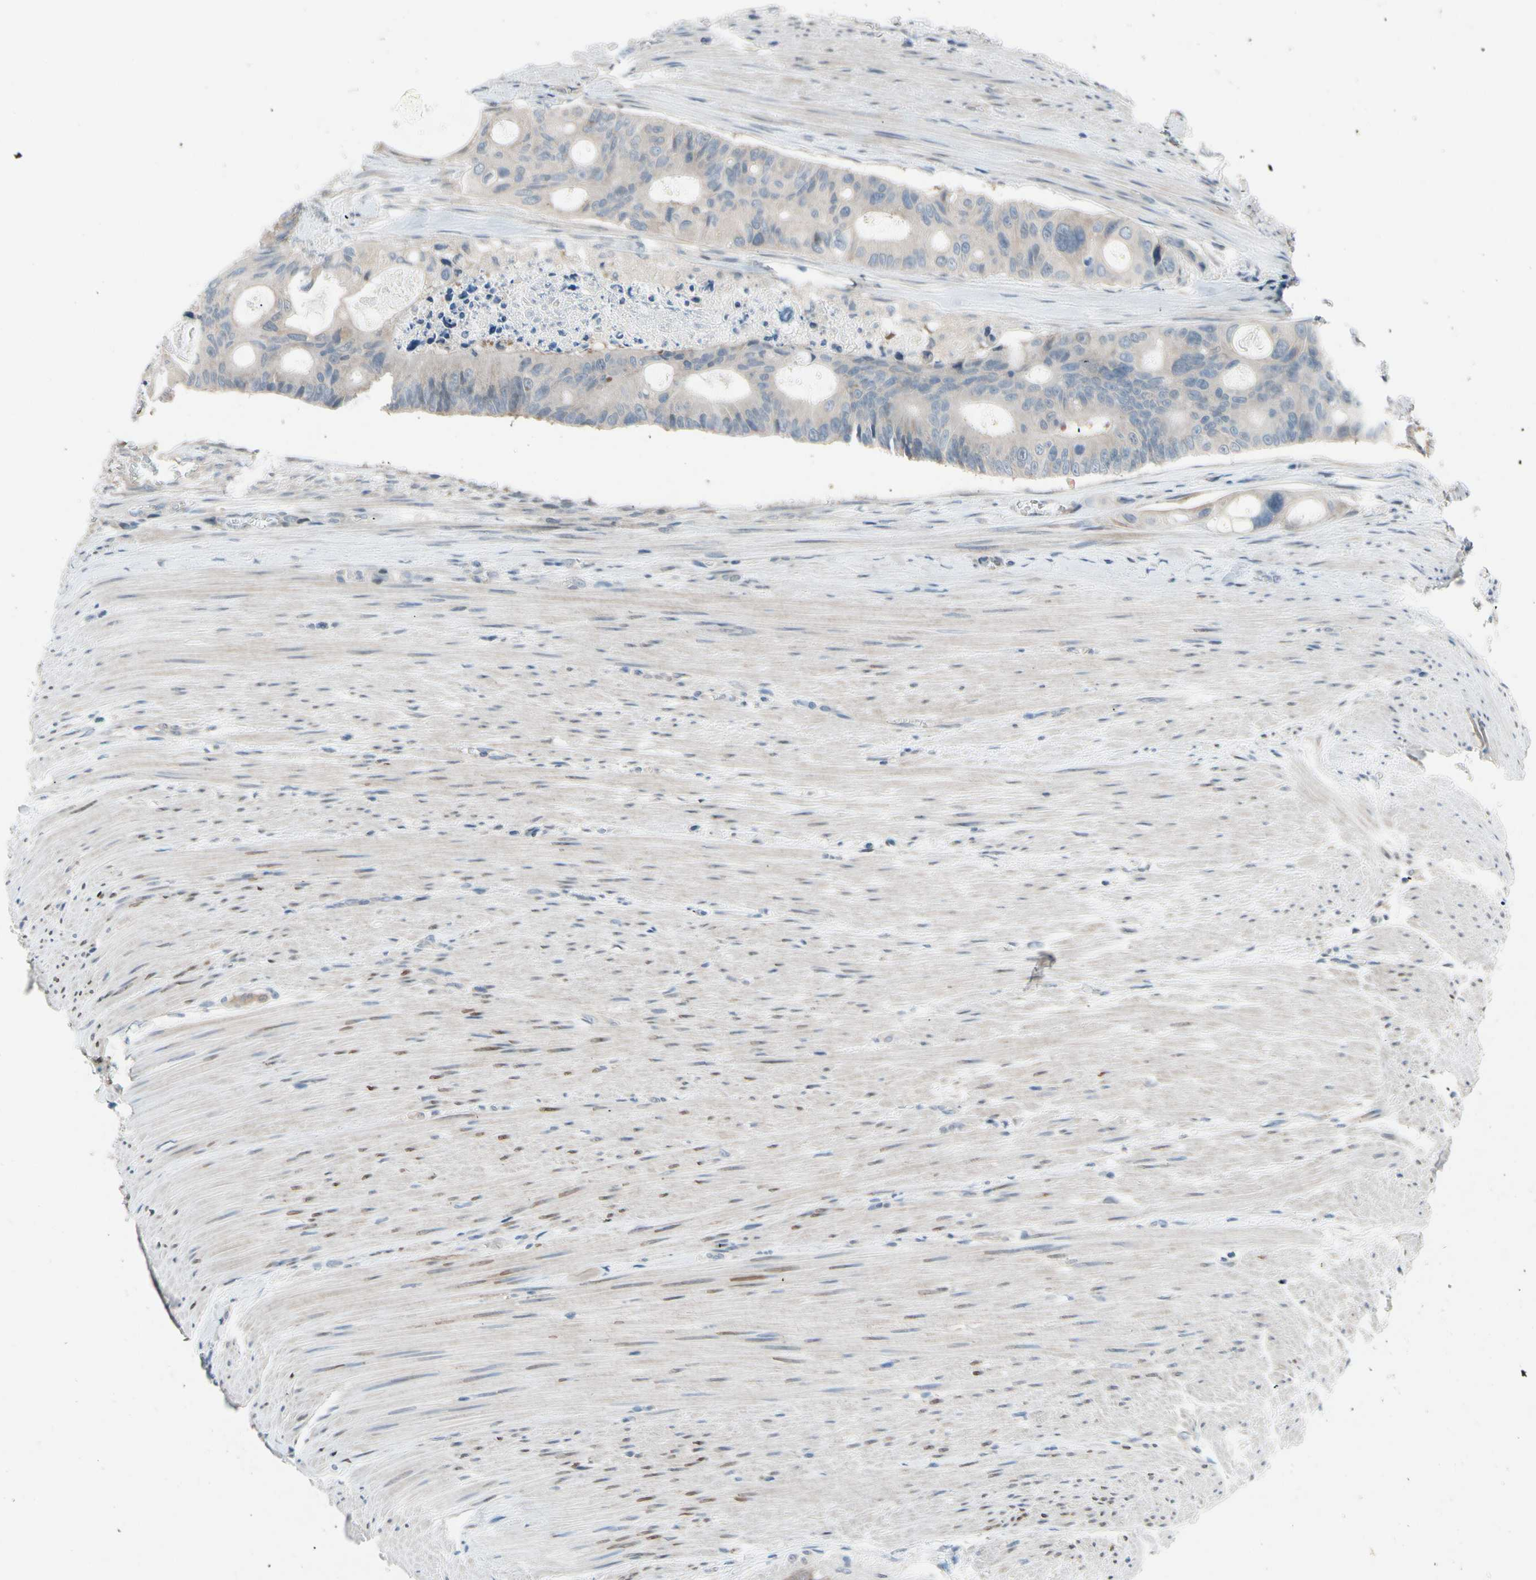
{"staining": {"intensity": "weak", "quantity": "25%-75%", "location": "cytoplasmic/membranous"}, "tissue": "colorectal cancer", "cell_type": "Tumor cells", "image_type": "cancer", "snomed": [{"axis": "morphology", "description": "Adenocarcinoma, NOS"}, {"axis": "topography", "description": "Colon"}], "caption": "DAB immunohistochemical staining of colorectal cancer demonstrates weak cytoplasmic/membranous protein expression in approximately 25%-75% of tumor cells. (DAB (3,3'-diaminobenzidine) IHC with brightfield microscopy, high magnification).", "gene": "CFAP36", "patient": {"sex": "female", "age": 57}}